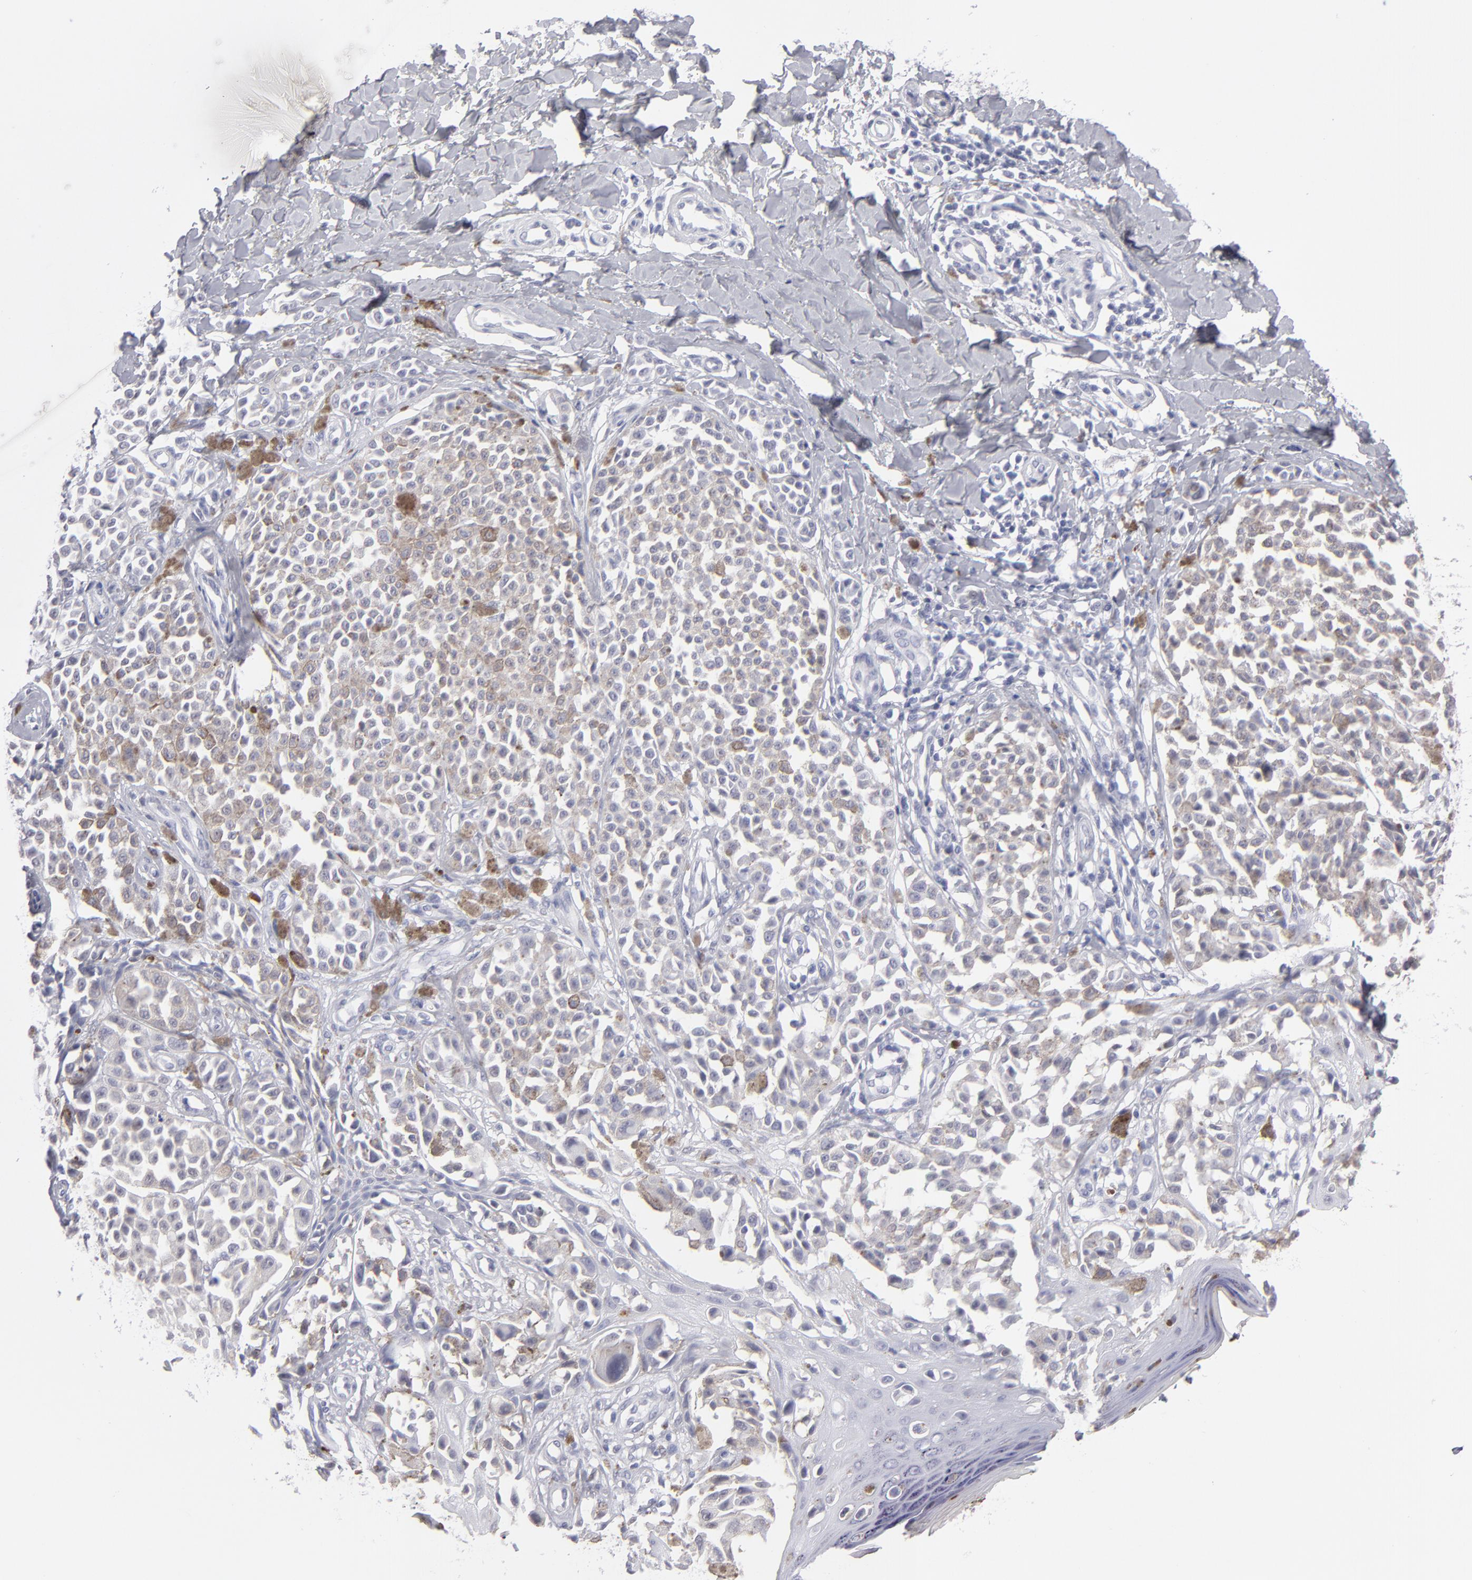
{"staining": {"intensity": "negative", "quantity": "none", "location": "none"}, "tissue": "melanoma", "cell_type": "Tumor cells", "image_type": "cancer", "snomed": [{"axis": "morphology", "description": "Malignant melanoma, NOS"}, {"axis": "topography", "description": "Skin"}], "caption": "Malignant melanoma stained for a protein using immunohistochemistry (IHC) shows no expression tumor cells.", "gene": "ALDOB", "patient": {"sex": "female", "age": 38}}